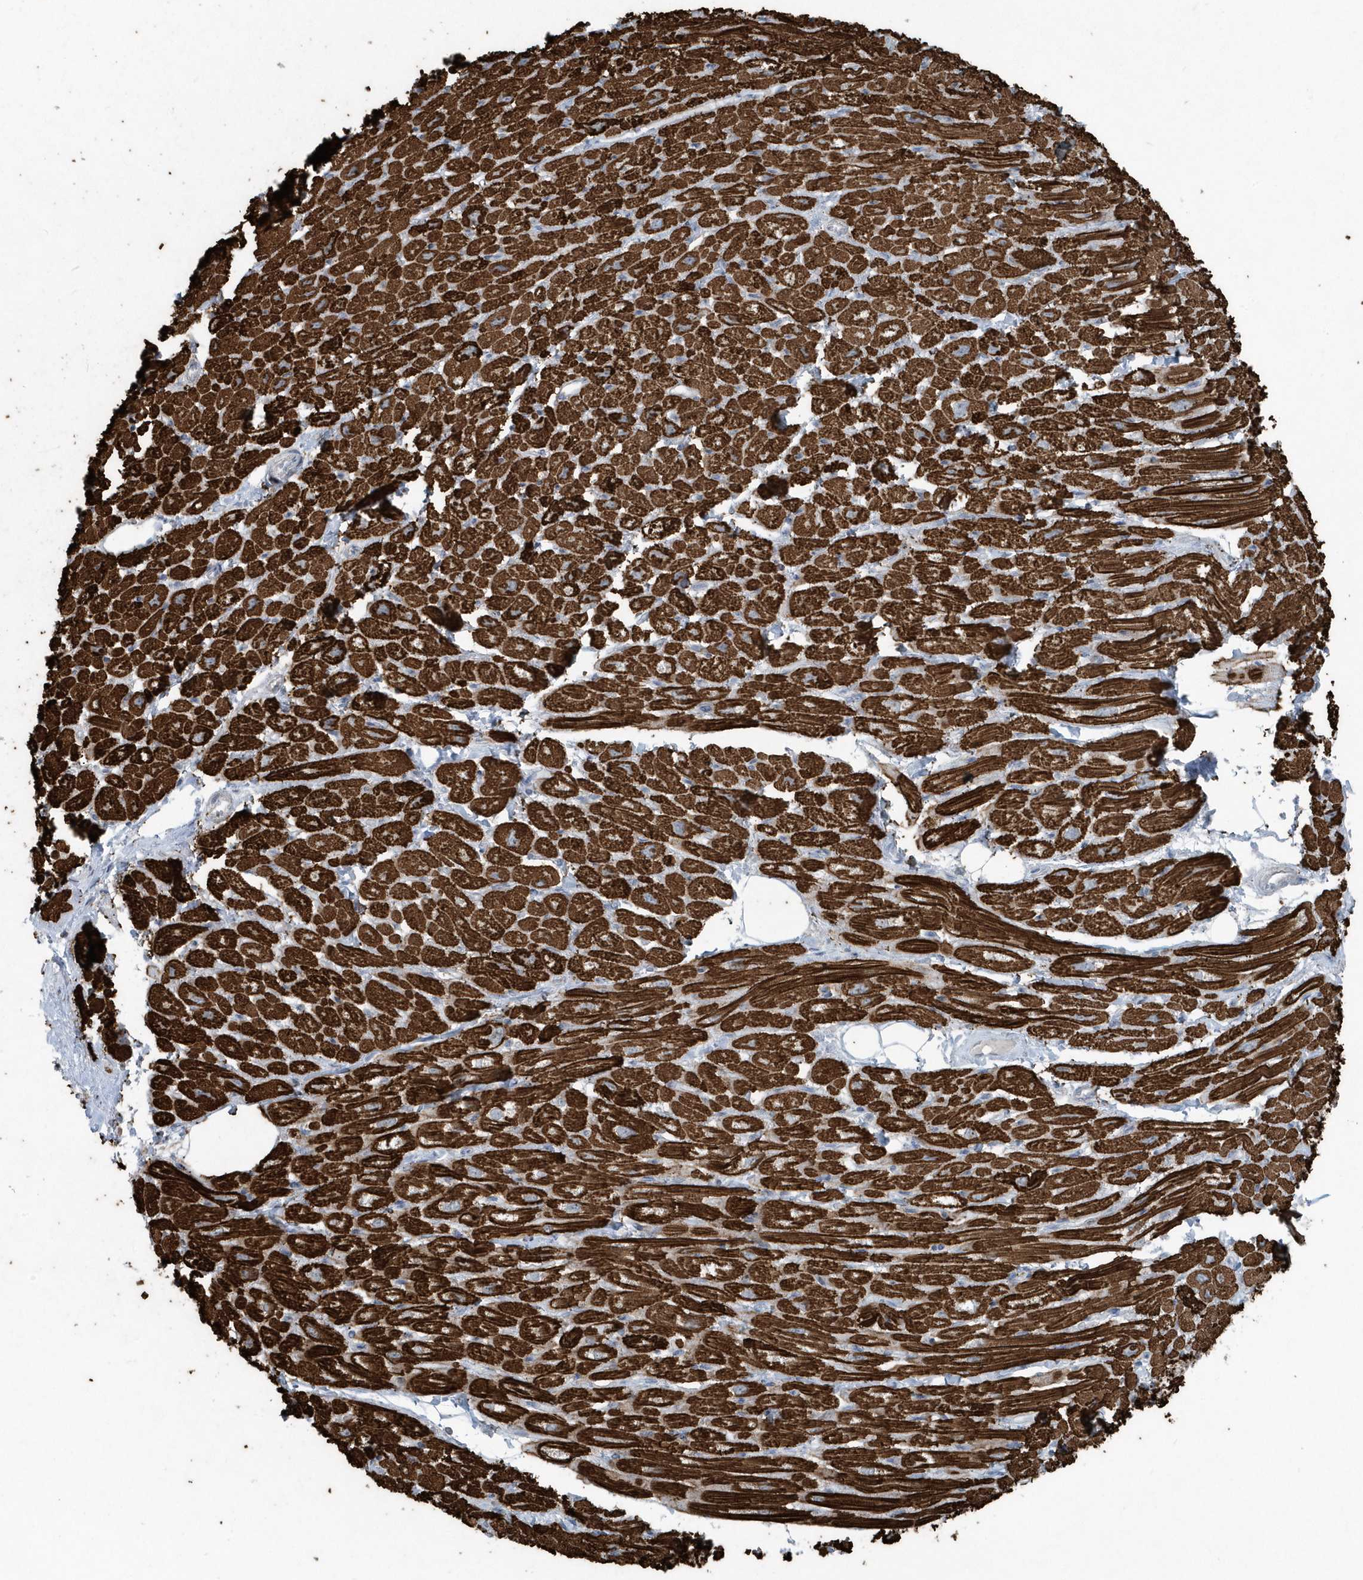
{"staining": {"intensity": "strong", "quantity": ">75%", "location": "cytoplasmic/membranous"}, "tissue": "heart muscle", "cell_type": "Cardiomyocytes", "image_type": "normal", "snomed": [{"axis": "morphology", "description": "Normal tissue, NOS"}, {"axis": "topography", "description": "Heart"}], "caption": "Immunohistochemical staining of benign human heart muscle exhibits >75% levels of strong cytoplasmic/membranous protein staining in approximately >75% of cardiomyocytes.", "gene": "ACTC1", "patient": {"sex": "male", "age": 50}}